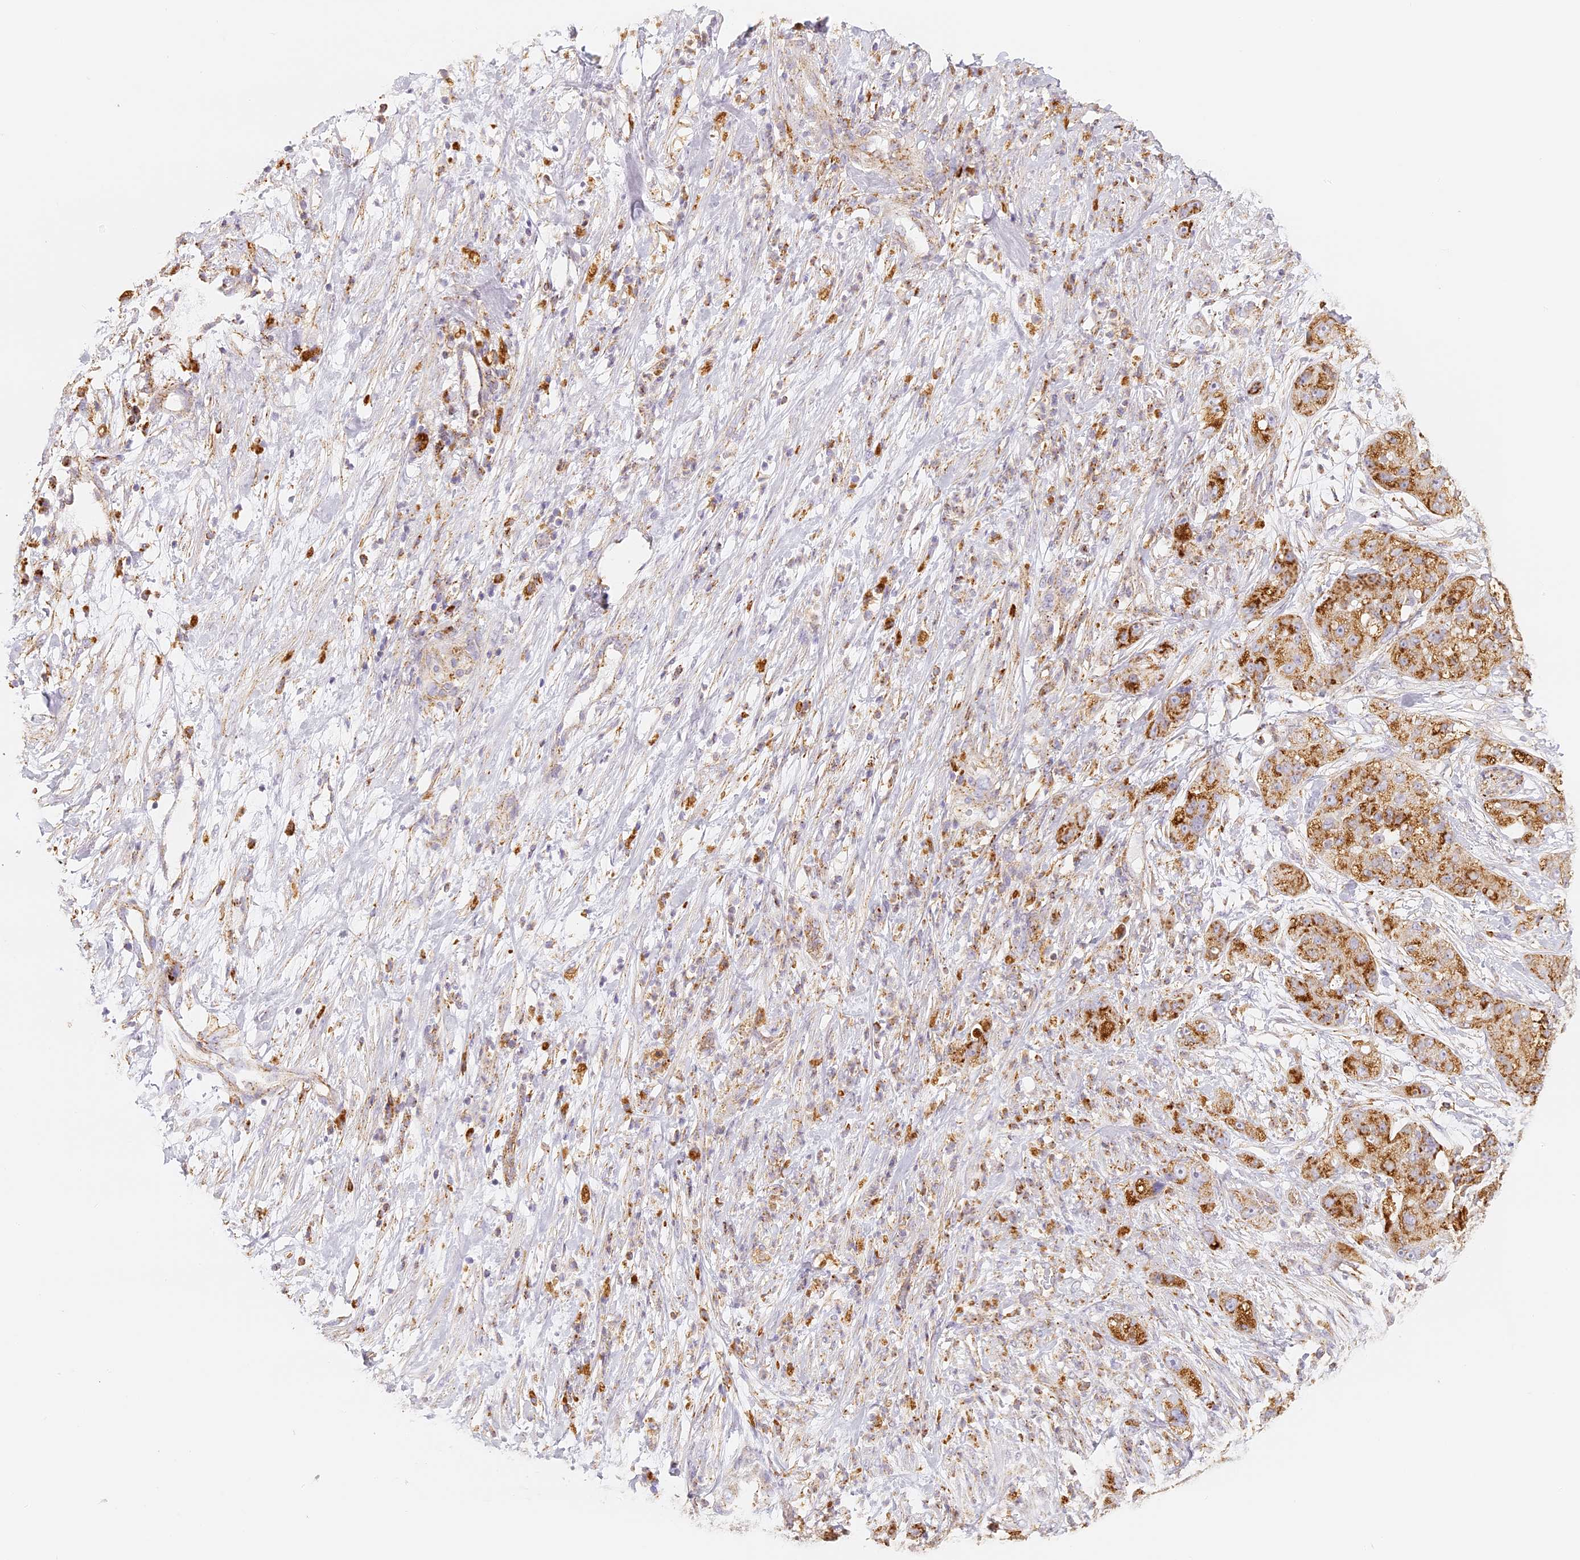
{"staining": {"intensity": "moderate", "quantity": ">75%", "location": "cytoplasmic/membranous"}, "tissue": "pancreatic cancer", "cell_type": "Tumor cells", "image_type": "cancer", "snomed": [{"axis": "morphology", "description": "Adenocarcinoma, NOS"}, {"axis": "topography", "description": "Pancreas"}], "caption": "Pancreatic cancer (adenocarcinoma) tissue exhibits moderate cytoplasmic/membranous staining in about >75% of tumor cells, visualized by immunohistochemistry.", "gene": "LAMP2", "patient": {"sex": "female", "age": 78}}